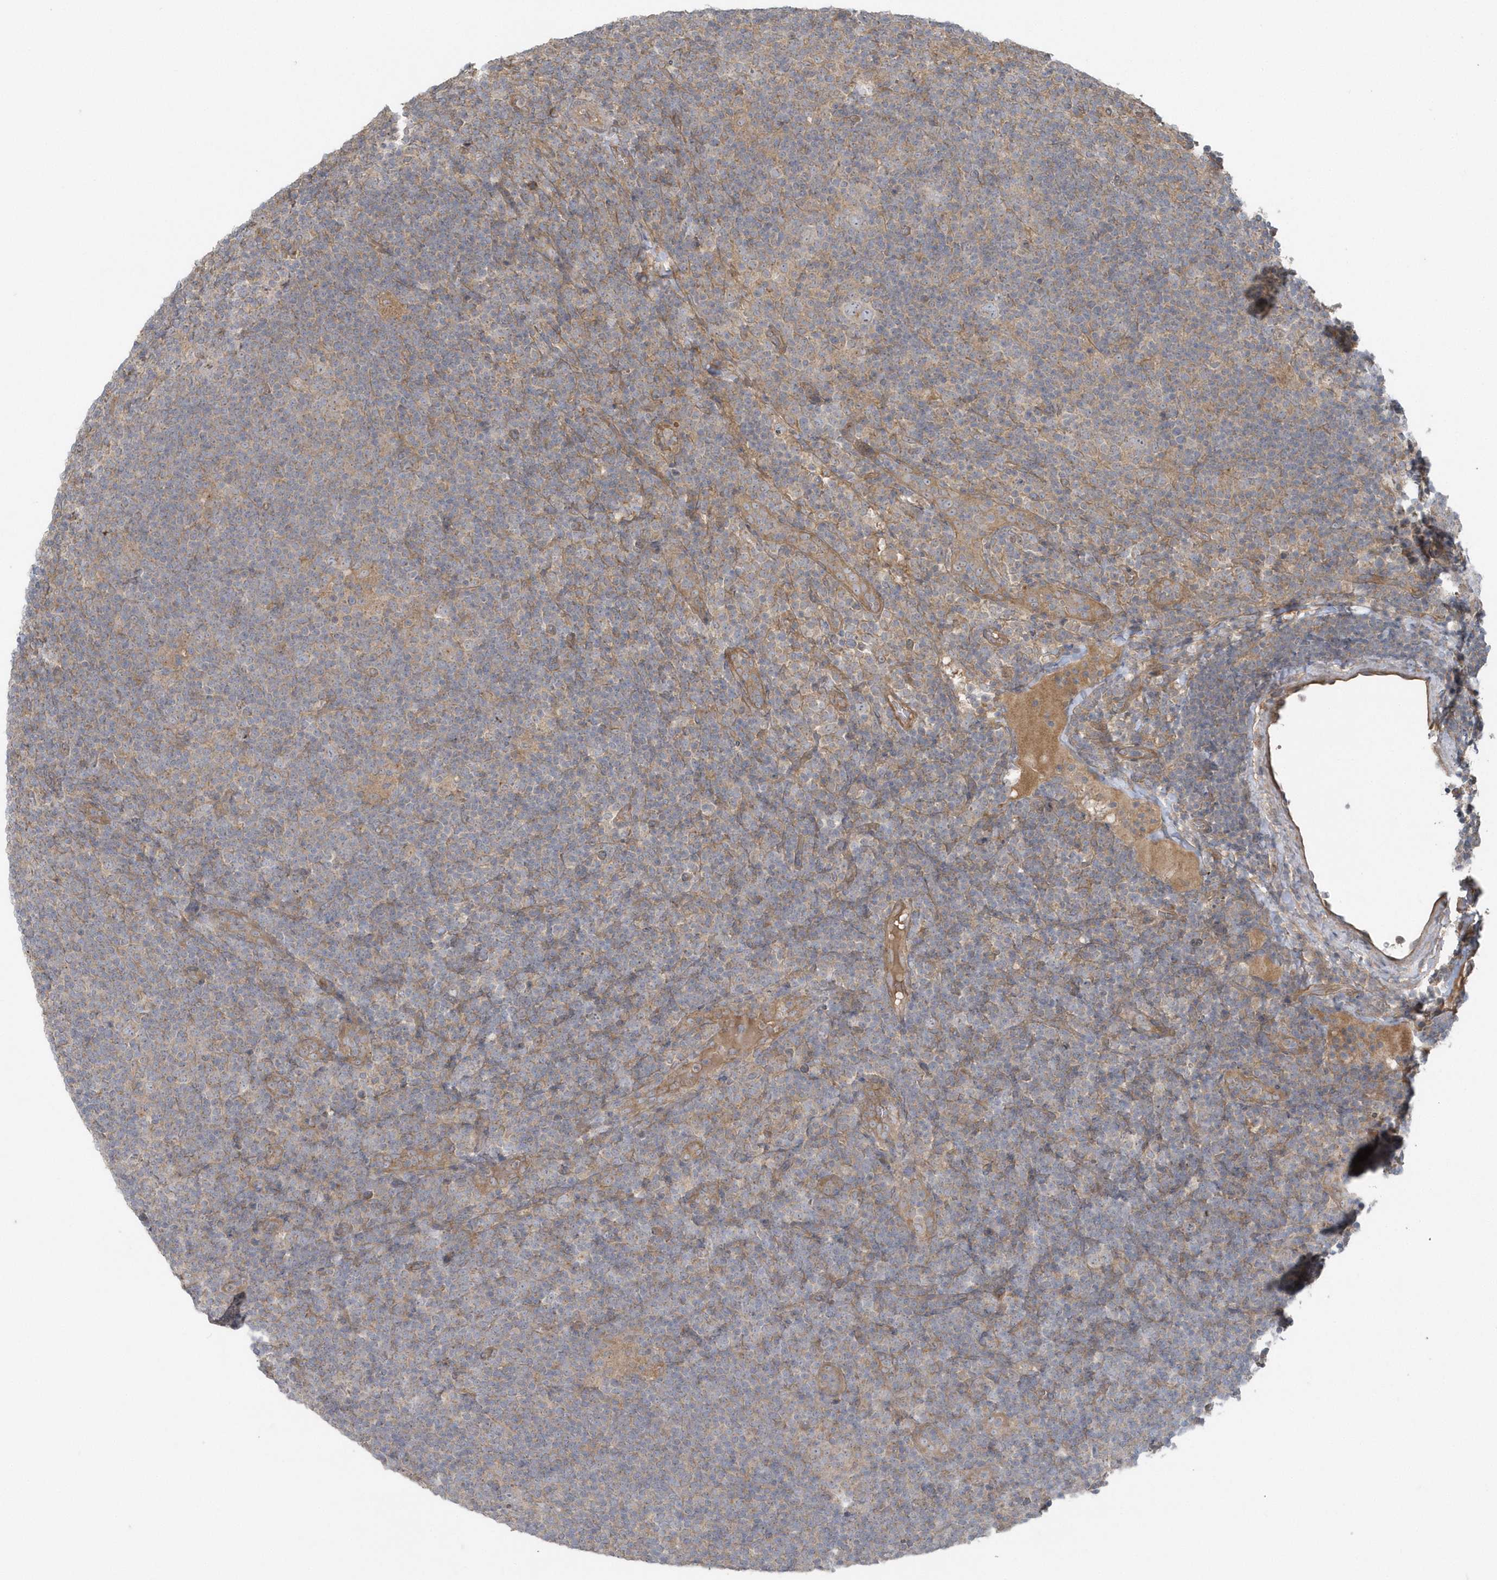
{"staining": {"intensity": "weak", "quantity": "<25%", "location": "cytoplasmic/membranous"}, "tissue": "lymphoma", "cell_type": "Tumor cells", "image_type": "cancer", "snomed": [{"axis": "morphology", "description": "Hodgkin's disease, NOS"}, {"axis": "topography", "description": "Lymph node"}], "caption": "The image demonstrates no staining of tumor cells in lymphoma.", "gene": "ACTR1A", "patient": {"sex": "female", "age": 57}}